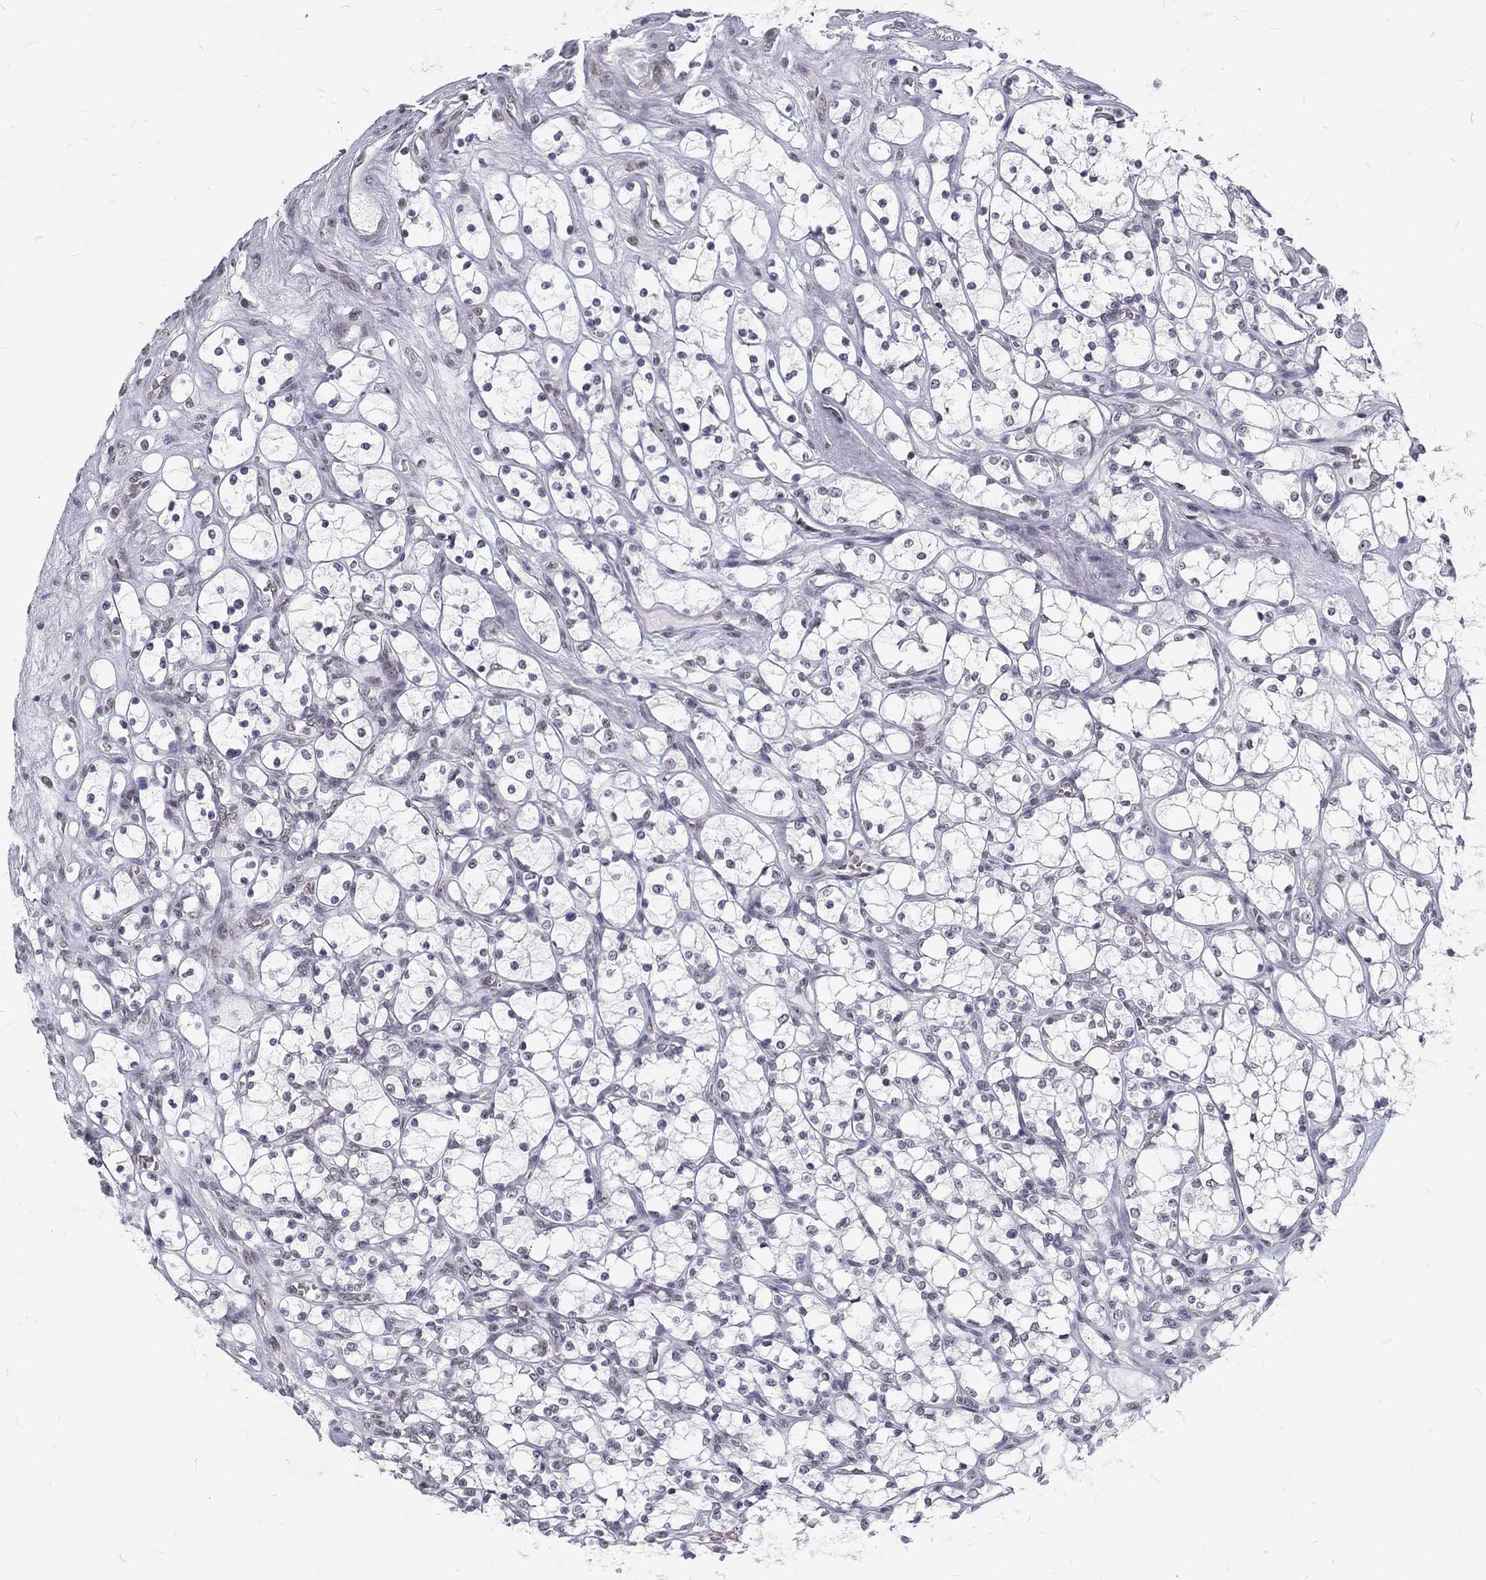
{"staining": {"intensity": "negative", "quantity": "none", "location": "none"}, "tissue": "renal cancer", "cell_type": "Tumor cells", "image_type": "cancer", "snomed": [{"axis": "morphology", "description": "Adenocarcinoma, NOS"}, {"axis": "topography", "description": "Kidney"}], "caption": "Renal cancer was stained to show a protein in brown. There is no significant positivity in tumor cells.", "gene": "SNORC", "patient": {"sex": "female", "age": 69}}